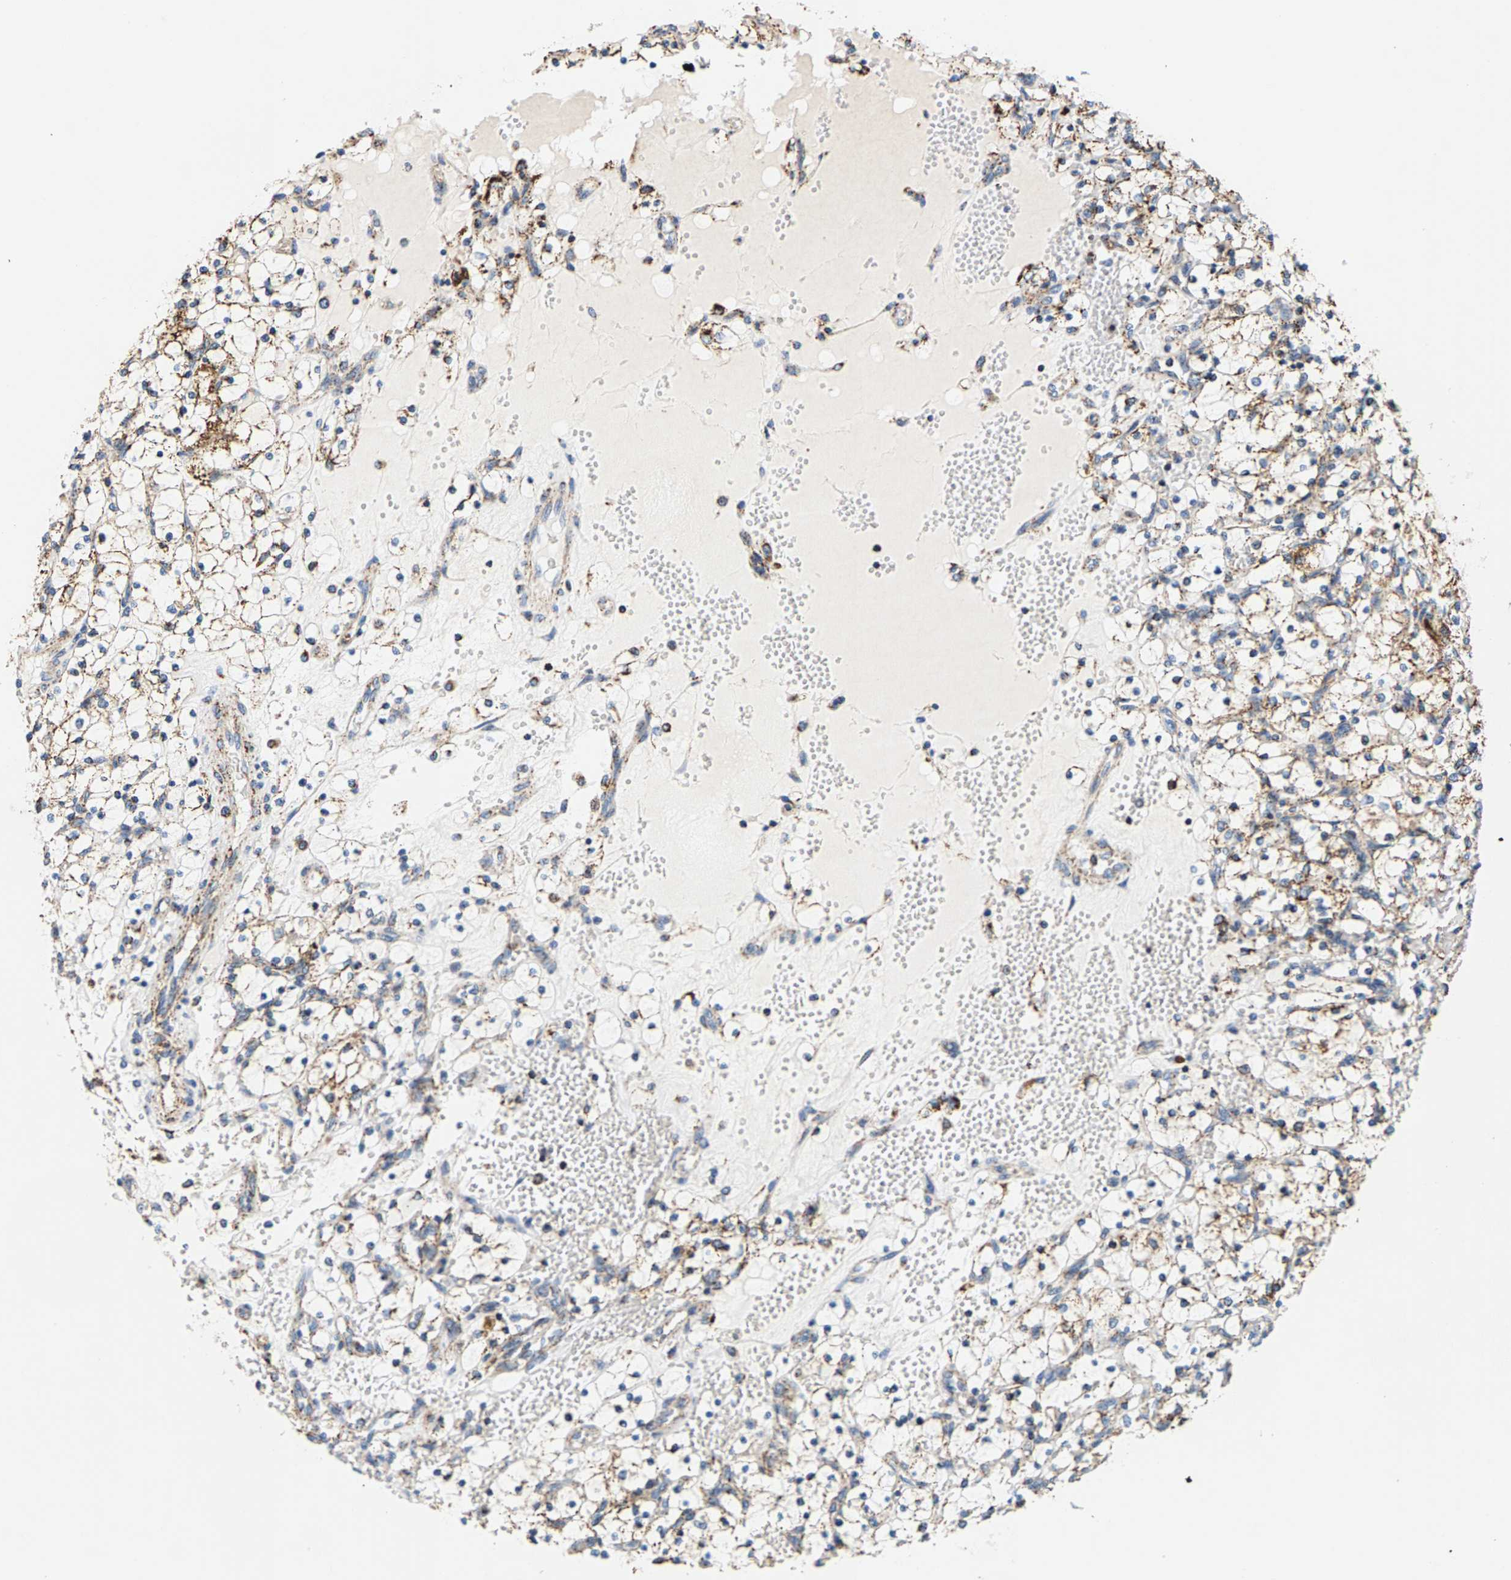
{"staining": {"intensity": "moderate", "quantity": ">75%", "location": "cytoplasmic/membranous"}, "tissue": "renal cancer", "cell_type": "Tumor cells", "image_type": "cancer", "snomed": [{"axis": "morphology", "description": "Adenocarcinoma, NOS"}, {"axis": "topography", "description": "Kidney"}], "caption": "Brown immunohistochemical staining in renal cancer reveals moderate cytoplasmic/membranous staining in approximately >75% of tumor cells.", "gene": "PDE1A", "patient": {"sex": "female", "age": 69}}